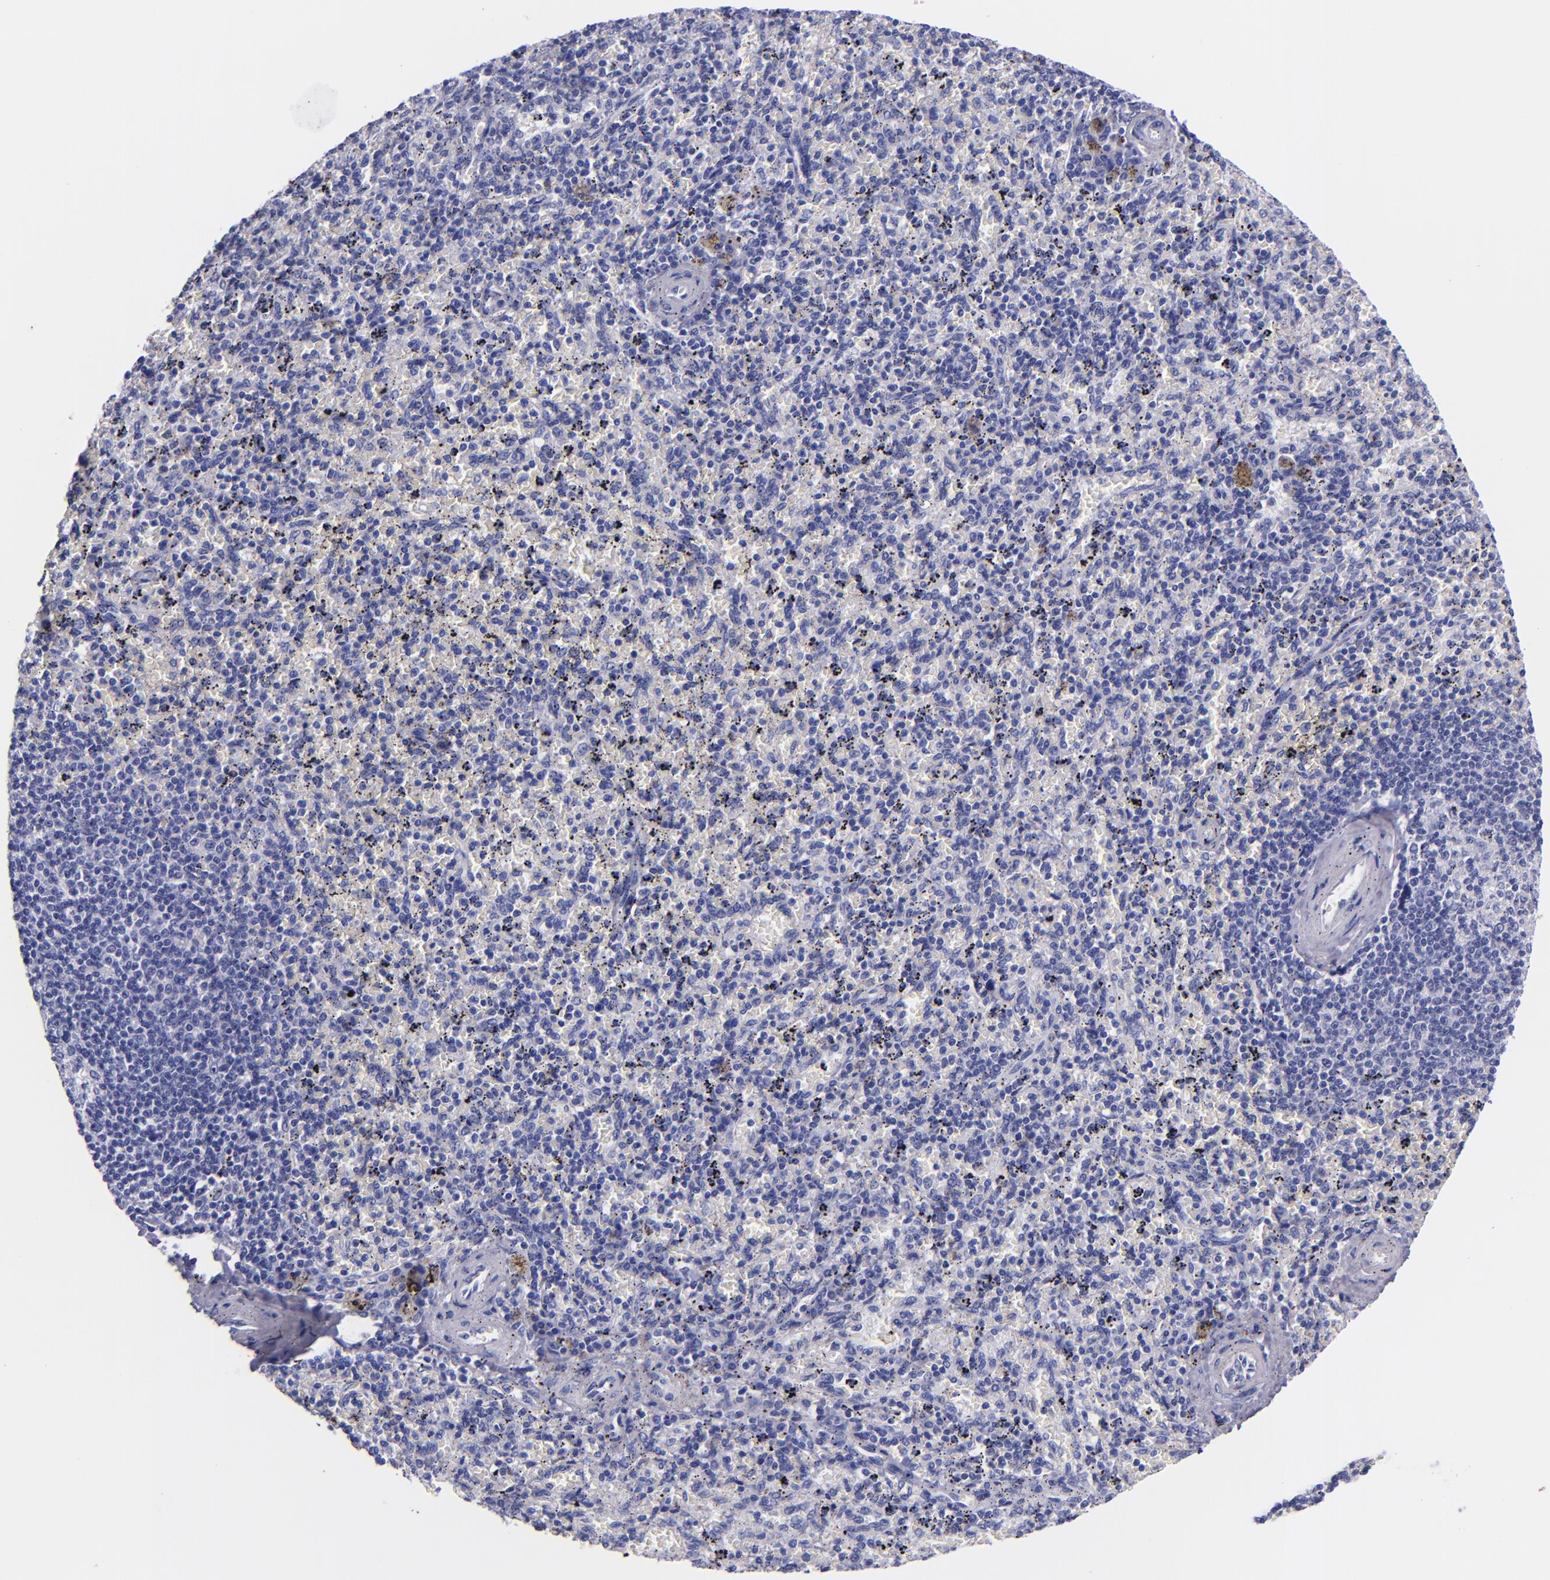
{"staining": {"intensity": "negative", "quantity": "none", "location": "none"}, "tissue": "spleen", "cell_type": "Cells in red pulp", "image_type": "normal", "snomed": [{"axis": "morphology", "description": "Normal tissue, NOS"}, {"axis": "topography", "description": "Spleen"}], "caption": "The immunohistochemistry (IHC) image has no significant staining in cells in red pulp of spleen. The staining is performed using DAB brown chromogen with nuclei counter-stained in using hematoxylin.", "gene": "SV2A", "patient": {"sex": "female", "age": 43}}